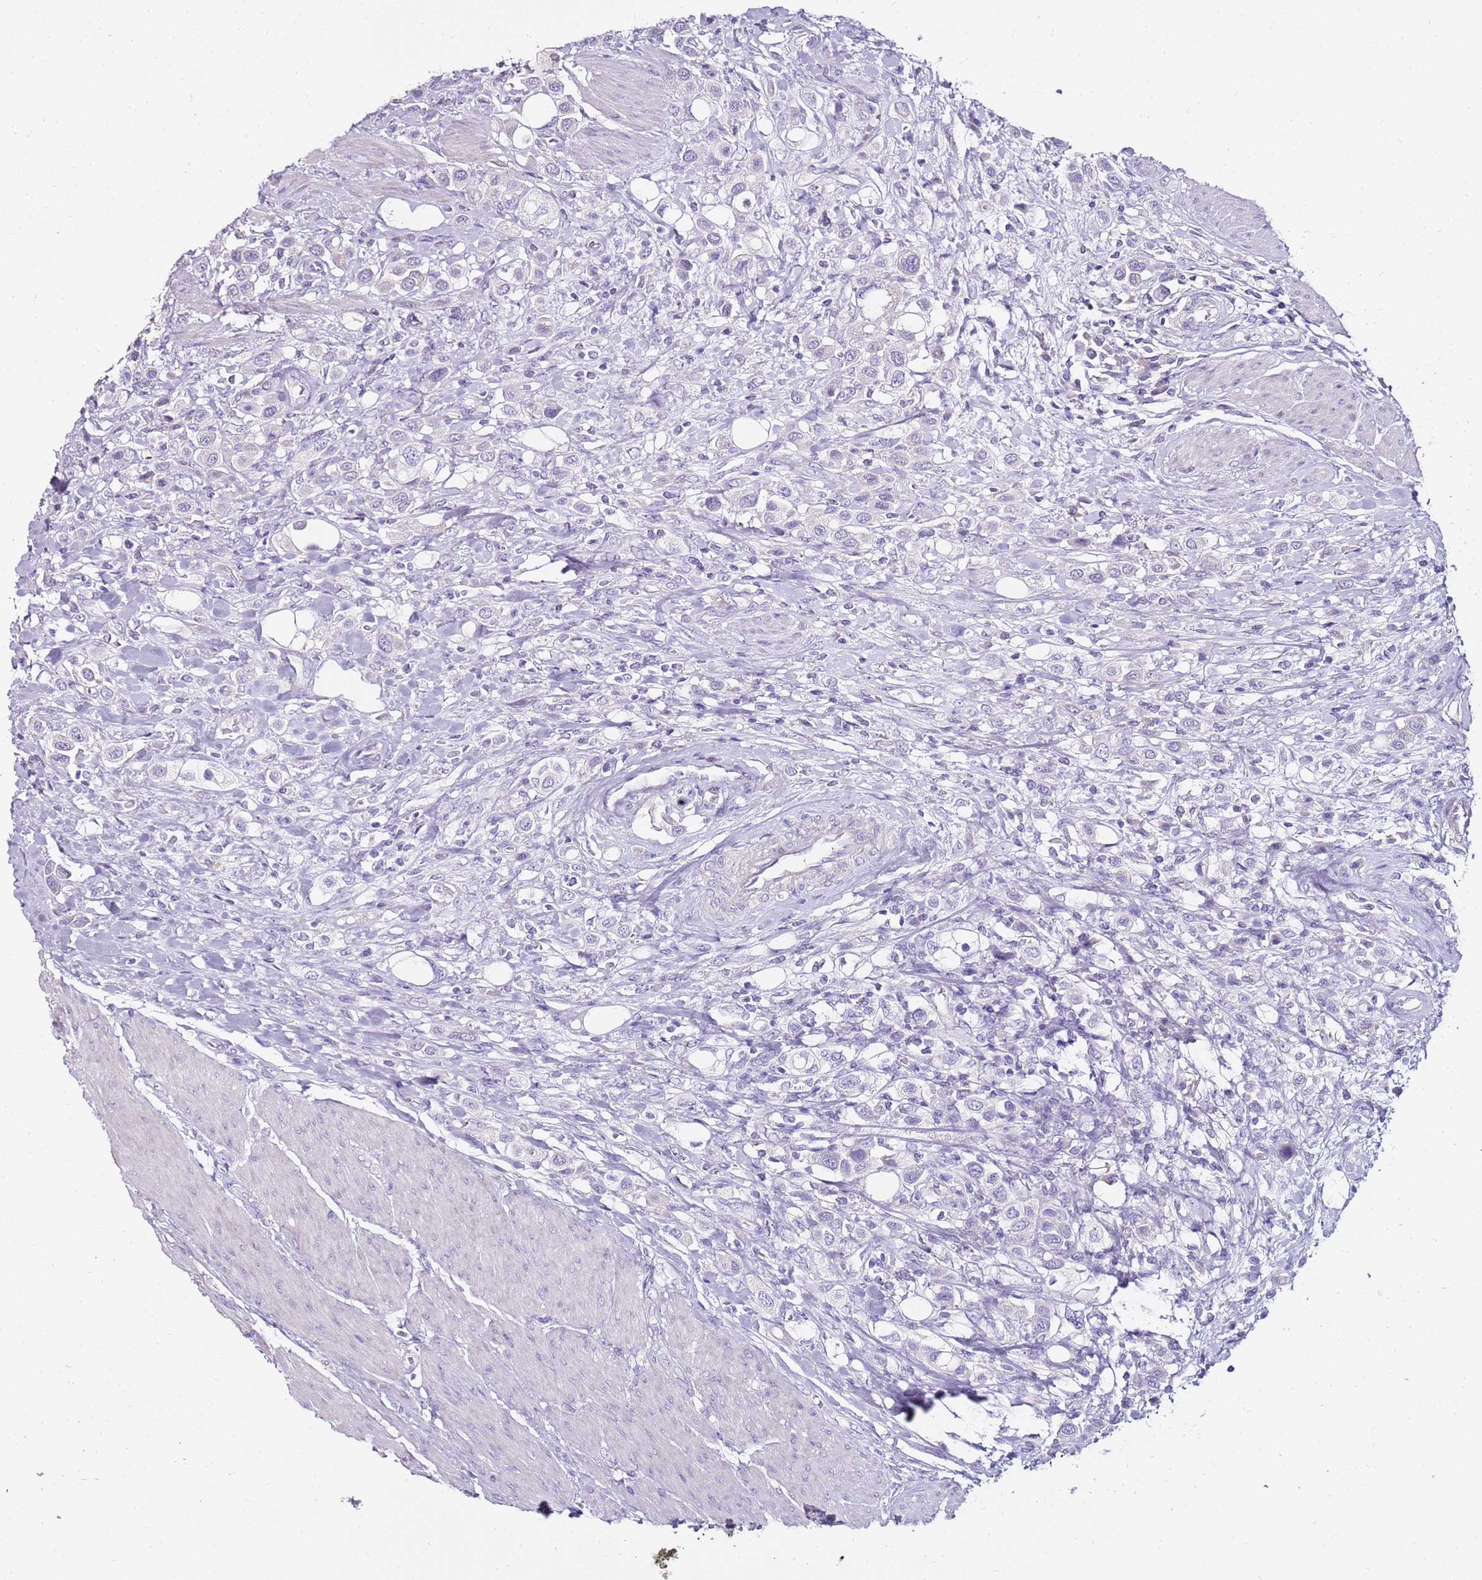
{"staining": {"intensity": "negative", "quantity": "none", "location": "none"}, "tissue": "urothelial cancer", "cell_type": "Tumor cells", "image_type": "cancer", "snomed": [{"axis": "morphology", "description": "Urothelial carcinoma, High grade"}, {"axis": "topography", "description": "Urinary bladder"}], "caption": "Immunohistochemistry (IHC) of urothelial carcinoma (high-grade) demonstrates no positivity in tumor cells. (Stains: DAB immunohistochemistry (IHC) with hematoxylin counter stain, Microscopy: brightfield microscopy at high magnification).", "gene": "MYBPC3", "patient": {"sex": "male", "age": 50}}